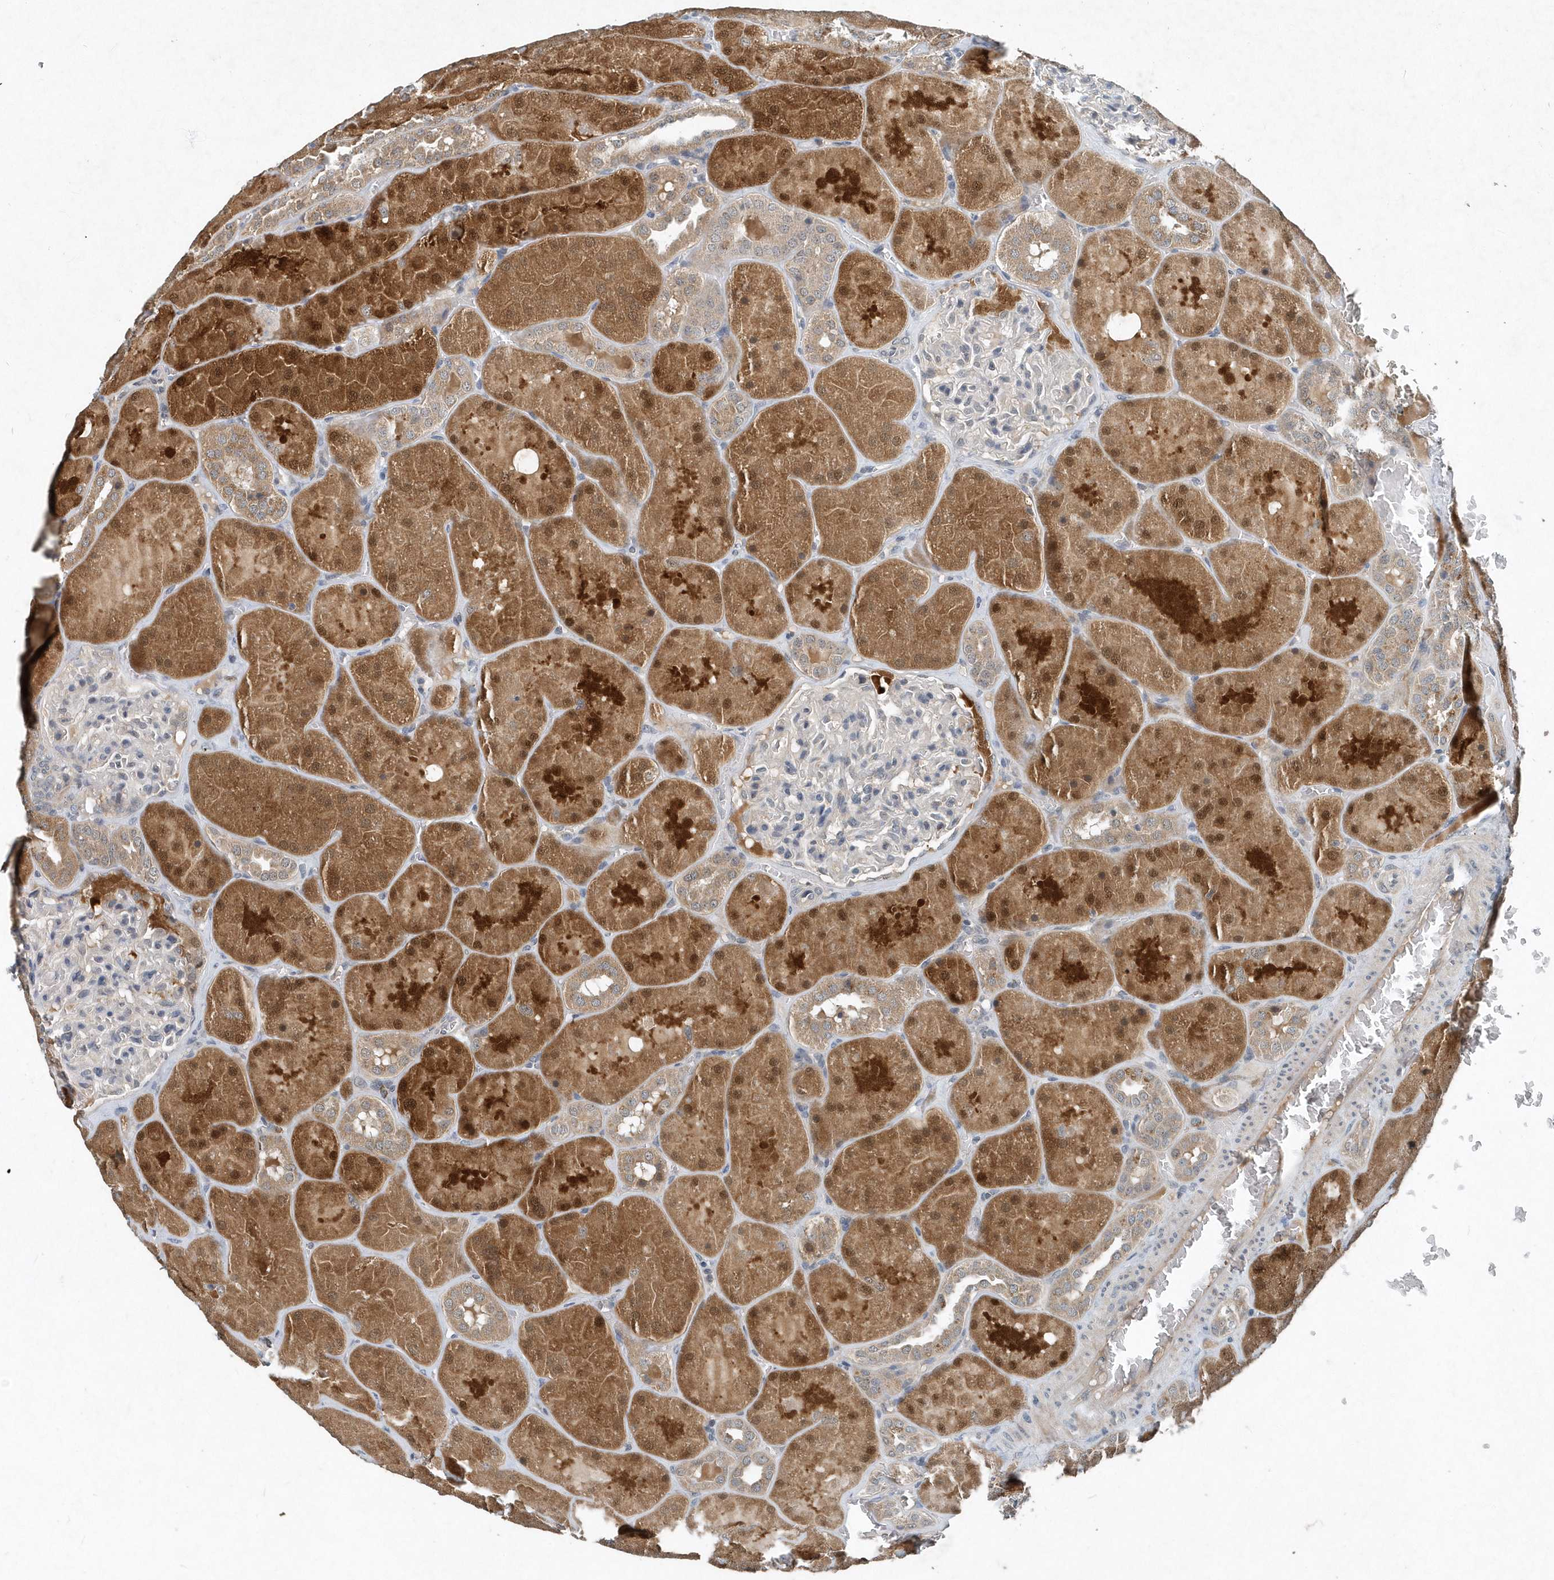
{"staining": {"intensity": "negative", "quantity": "none", "location": "none"}, "tissue": "kidney", "cell_type": "Cells in glomeruli", "image_type": "normal", "snomed": [{"axis": "morphology", "description": "Normal tissue, NOS"}, {"axis": "topography", "description": "Kidney"}], "caption": "Immunohistochemical staining of normal human kidney displays no significant staining in cells in glomeruli. (Brightfield microscopy of DAB (3,3'-diaminobenzidine) immunohistochemistry (IHC) at high magnification).", "gene": "SCFD2", "patient": {"sex": "male", "age": 28}}